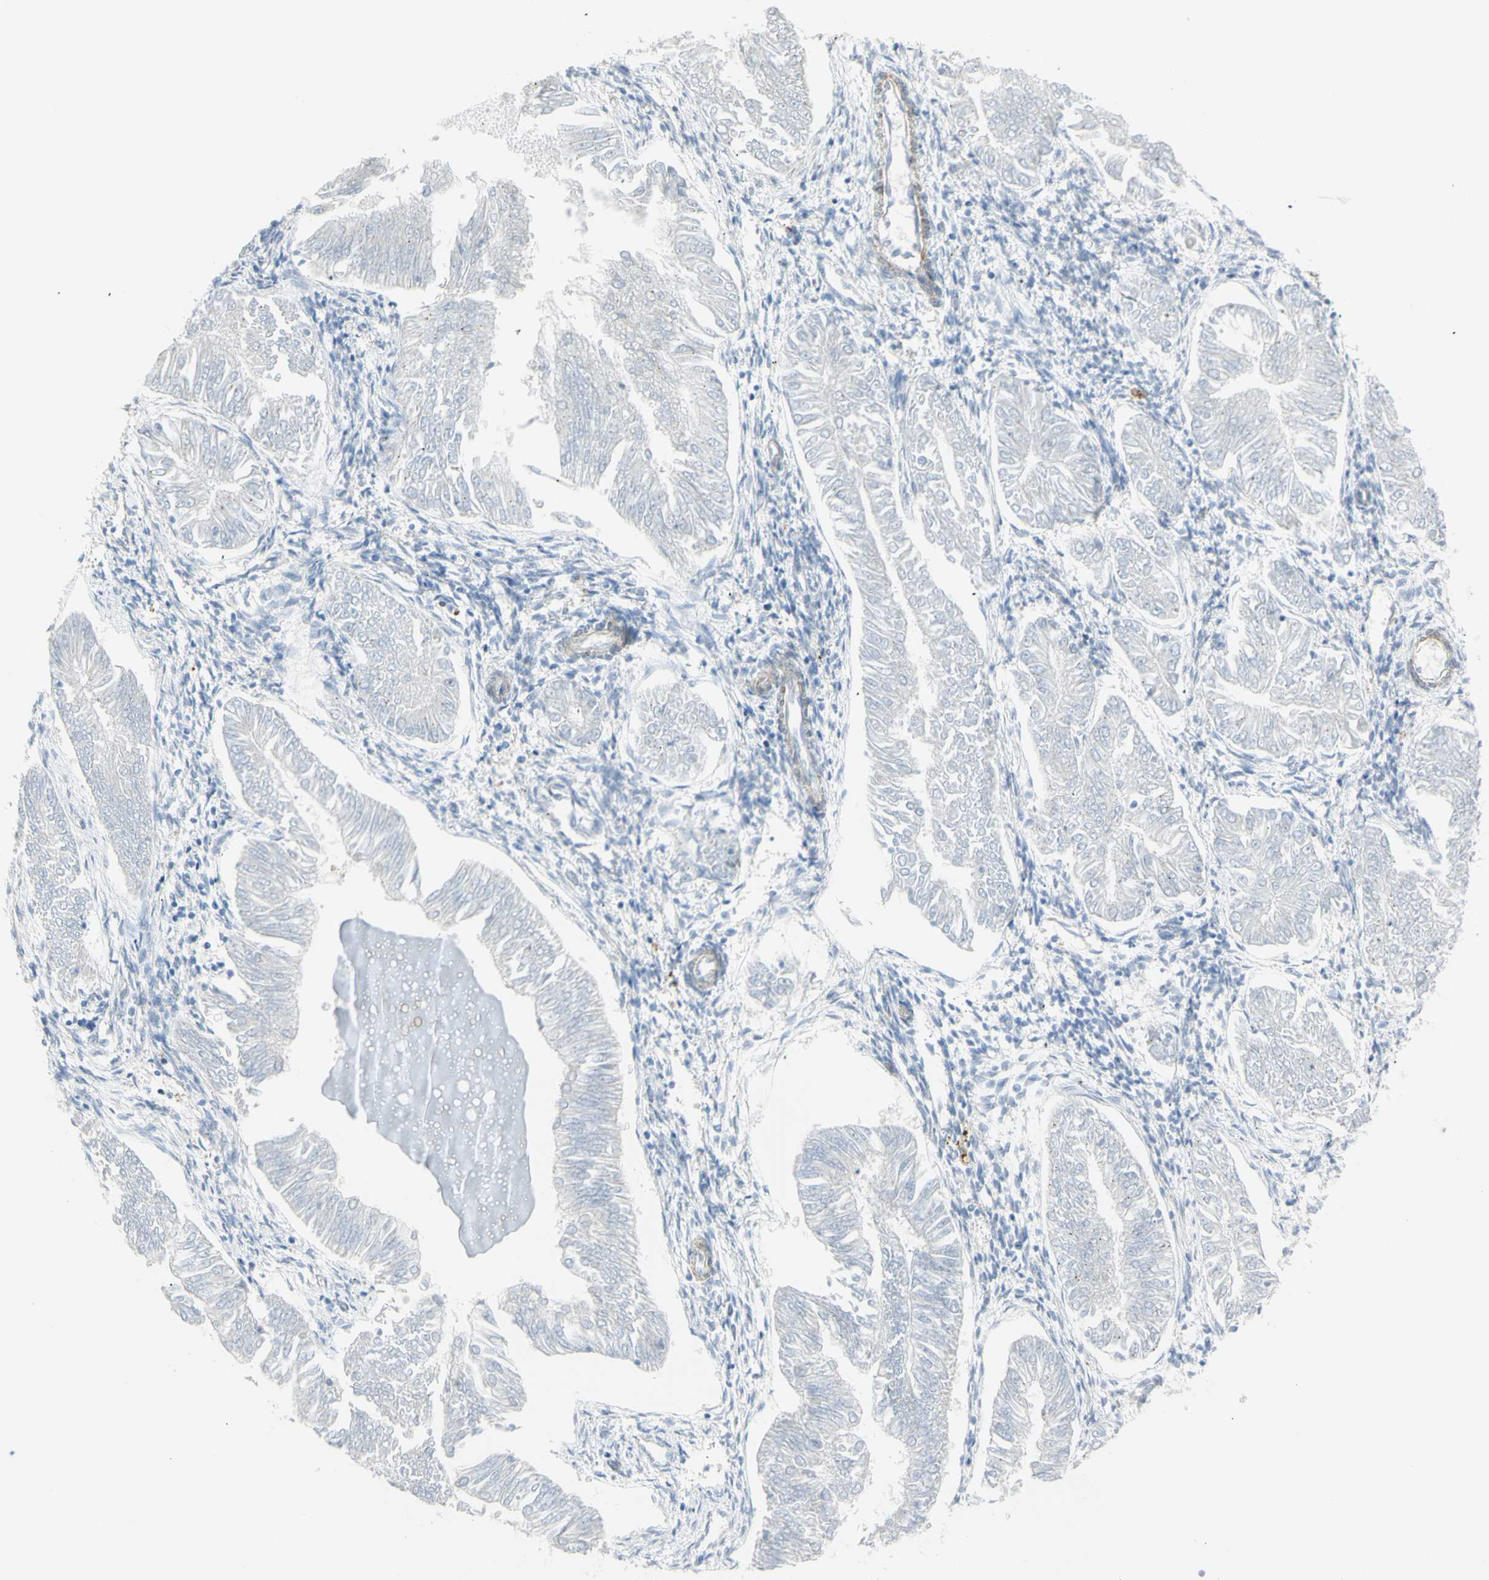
{"staining": {"intensity": "negative", "quantity": "none", "location": "none"}, "tissue": "endometrial cancer", "cell_type": "Tumor cells", "image_type": "cancer", "snomed": [{"axis": "morphology", "description": "Adenocarcinoma, NOS"}, {"axis": "topography", "description": "Endometrium"}], "caption": "Tumor cells are negative for brown protein staining in endometrial cancer (adenocarcinoma).", "gene": "ZMYM6", "patient": {"sex": "female", "age": 53}}